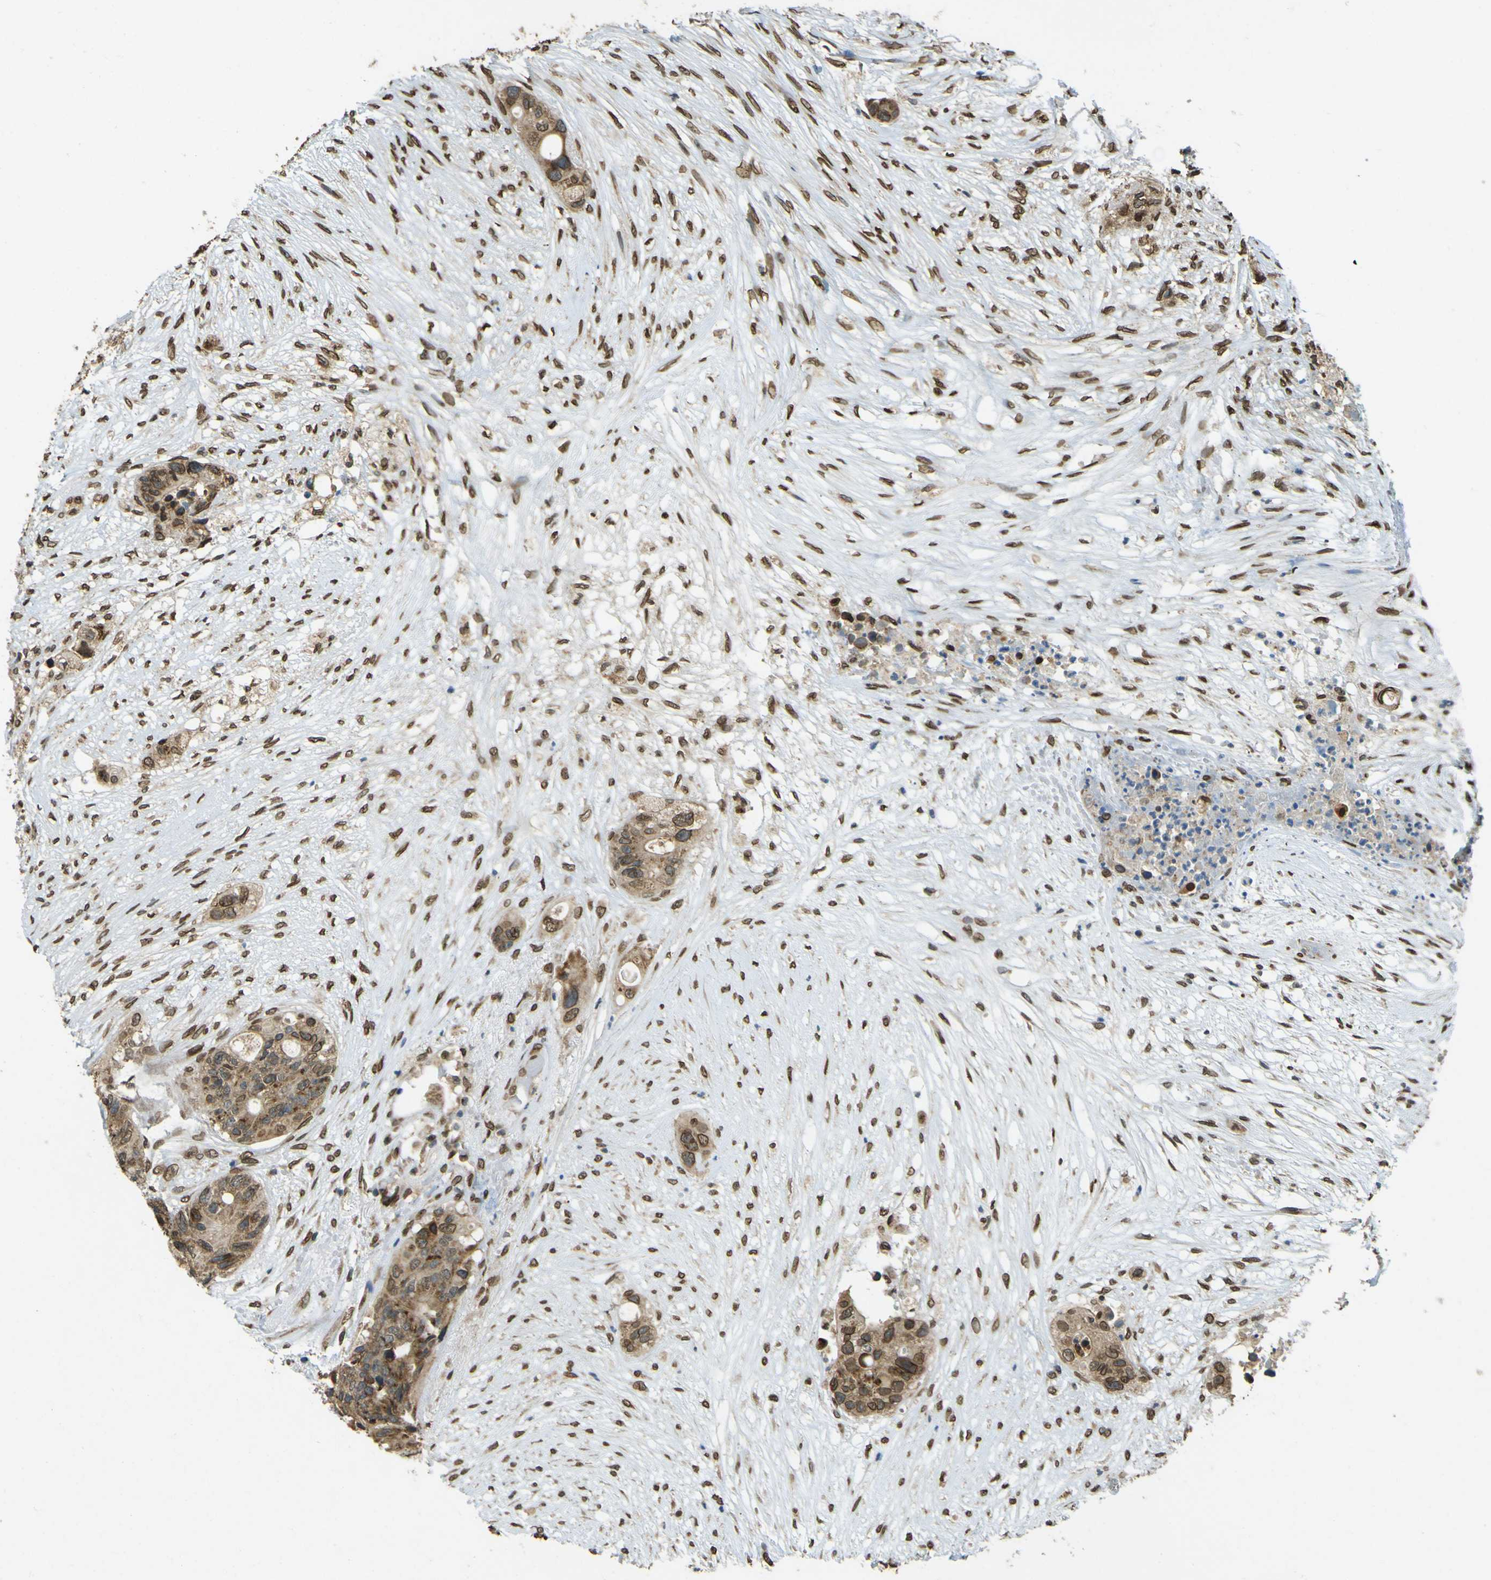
{"staining": {"intensity": "moderate", "quantity": ">75%", "location": "cytoplasmic/membranous,nuclear"}, "tissue": "colorectal cancer", "cell_type": "Tumor cells", "image_type": "cancer", "snomed": [{"axis": "morphology", "description": "Adenocarcinoma, NOS"}, {"axis": "topography", "description": "Colon"}], "caption": "Immunohistochemistry (IHC) photomicrograph of human colorectal adenocarcinoma stained for a protein (brown), which demonstrates medium levels of moderate cytoplasmic/membranous and nuclear positivity in approximately >75% of tumor cells.", "gene": "GALNT1", "patient": {"sex": "female", "age": 57}}